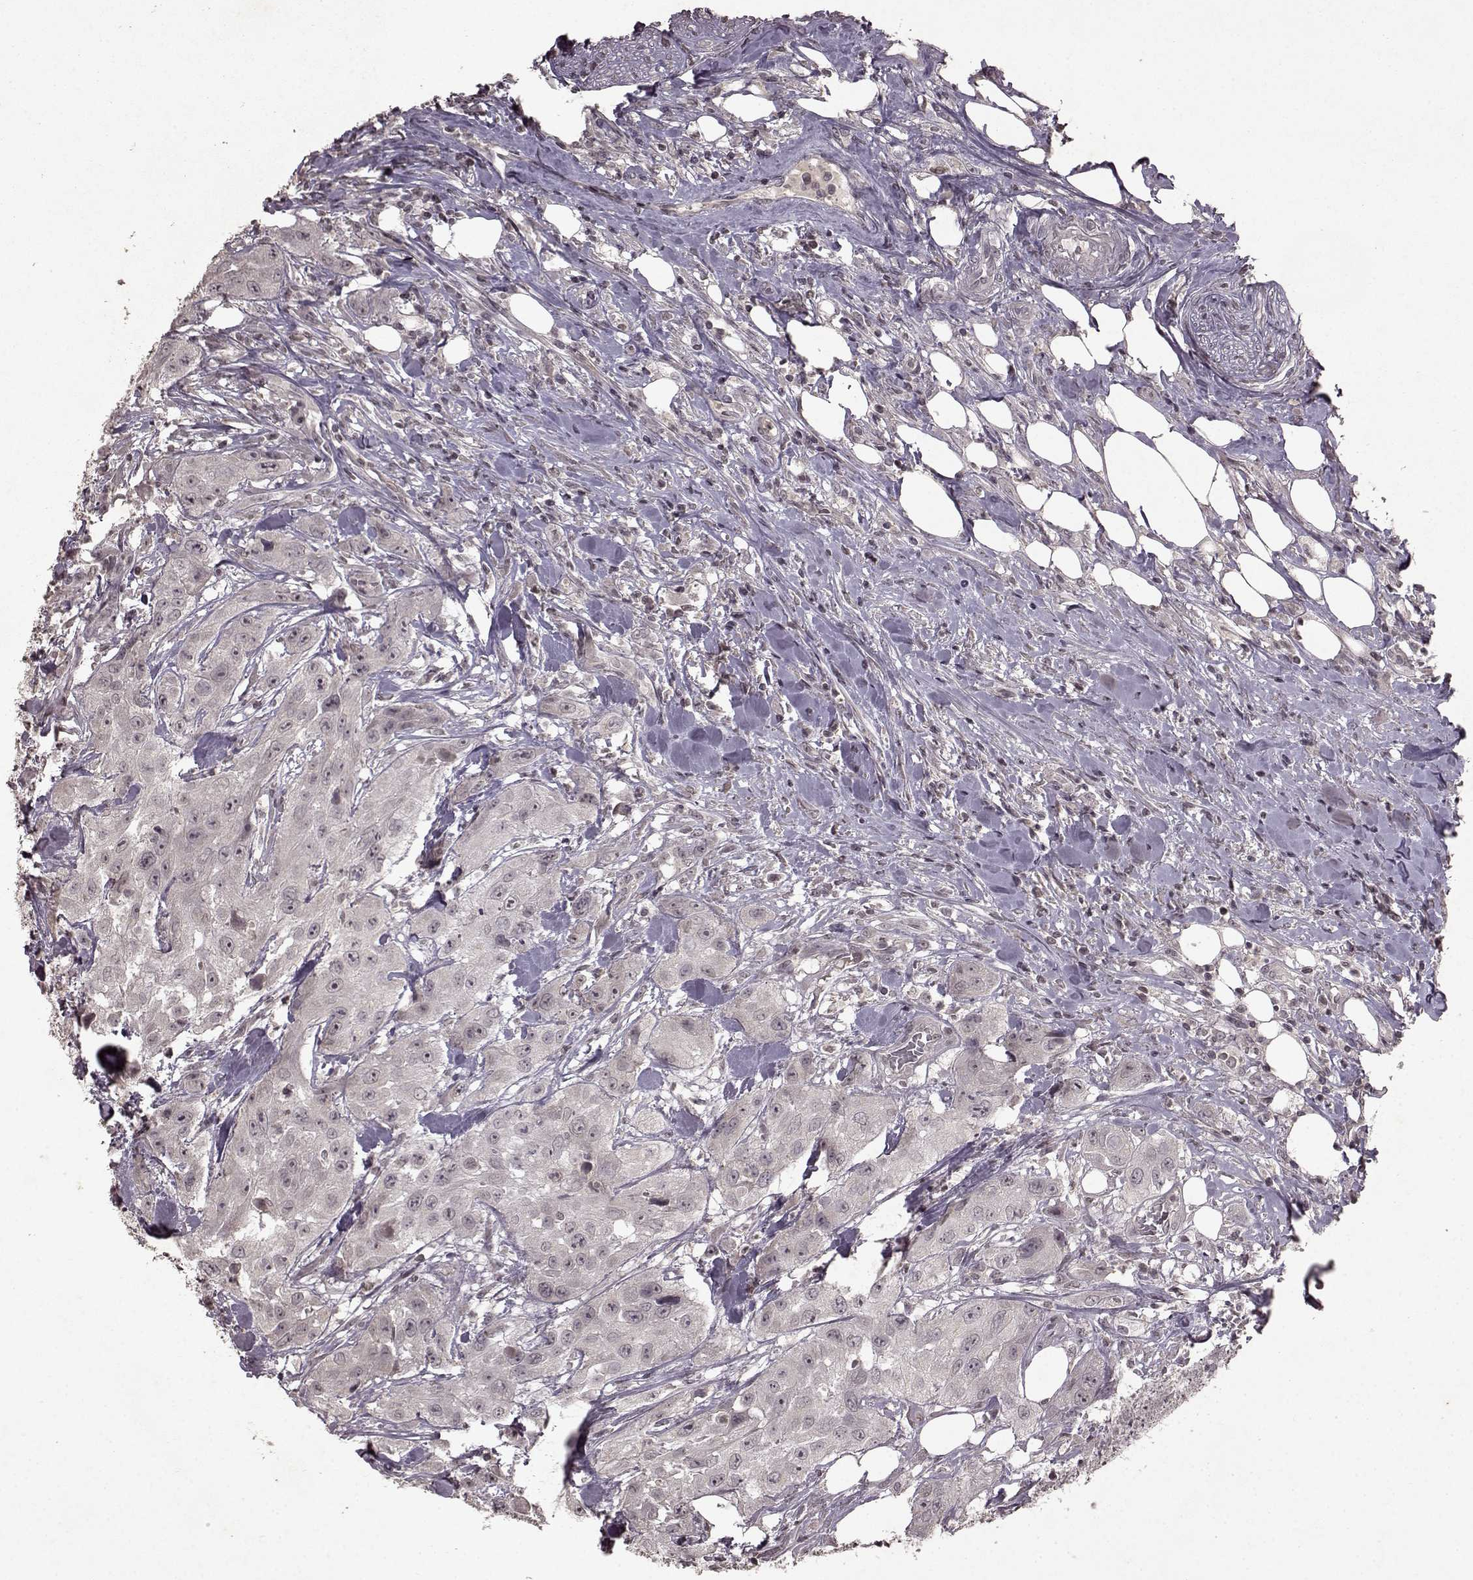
{"staining": {"intensity": "negative", "quantity": "none", "location": "none"}, "tissue": "urothelial cancer", "cell_type": "Tumor cells", "image_type": "cancer", "snomed": [{"axis": "morphology", "description": "Urothelial carcinoma, High grade"}, {"axis": "topography", "description": "Urinary bladder"}], "caption": "Immunohistochemistry of human urothelial cancer exhibits no positivity in tumor cells. Nuclei are stained in blue.", "gene": "LHB", "patient": {"sex": "male", "age": 79}}